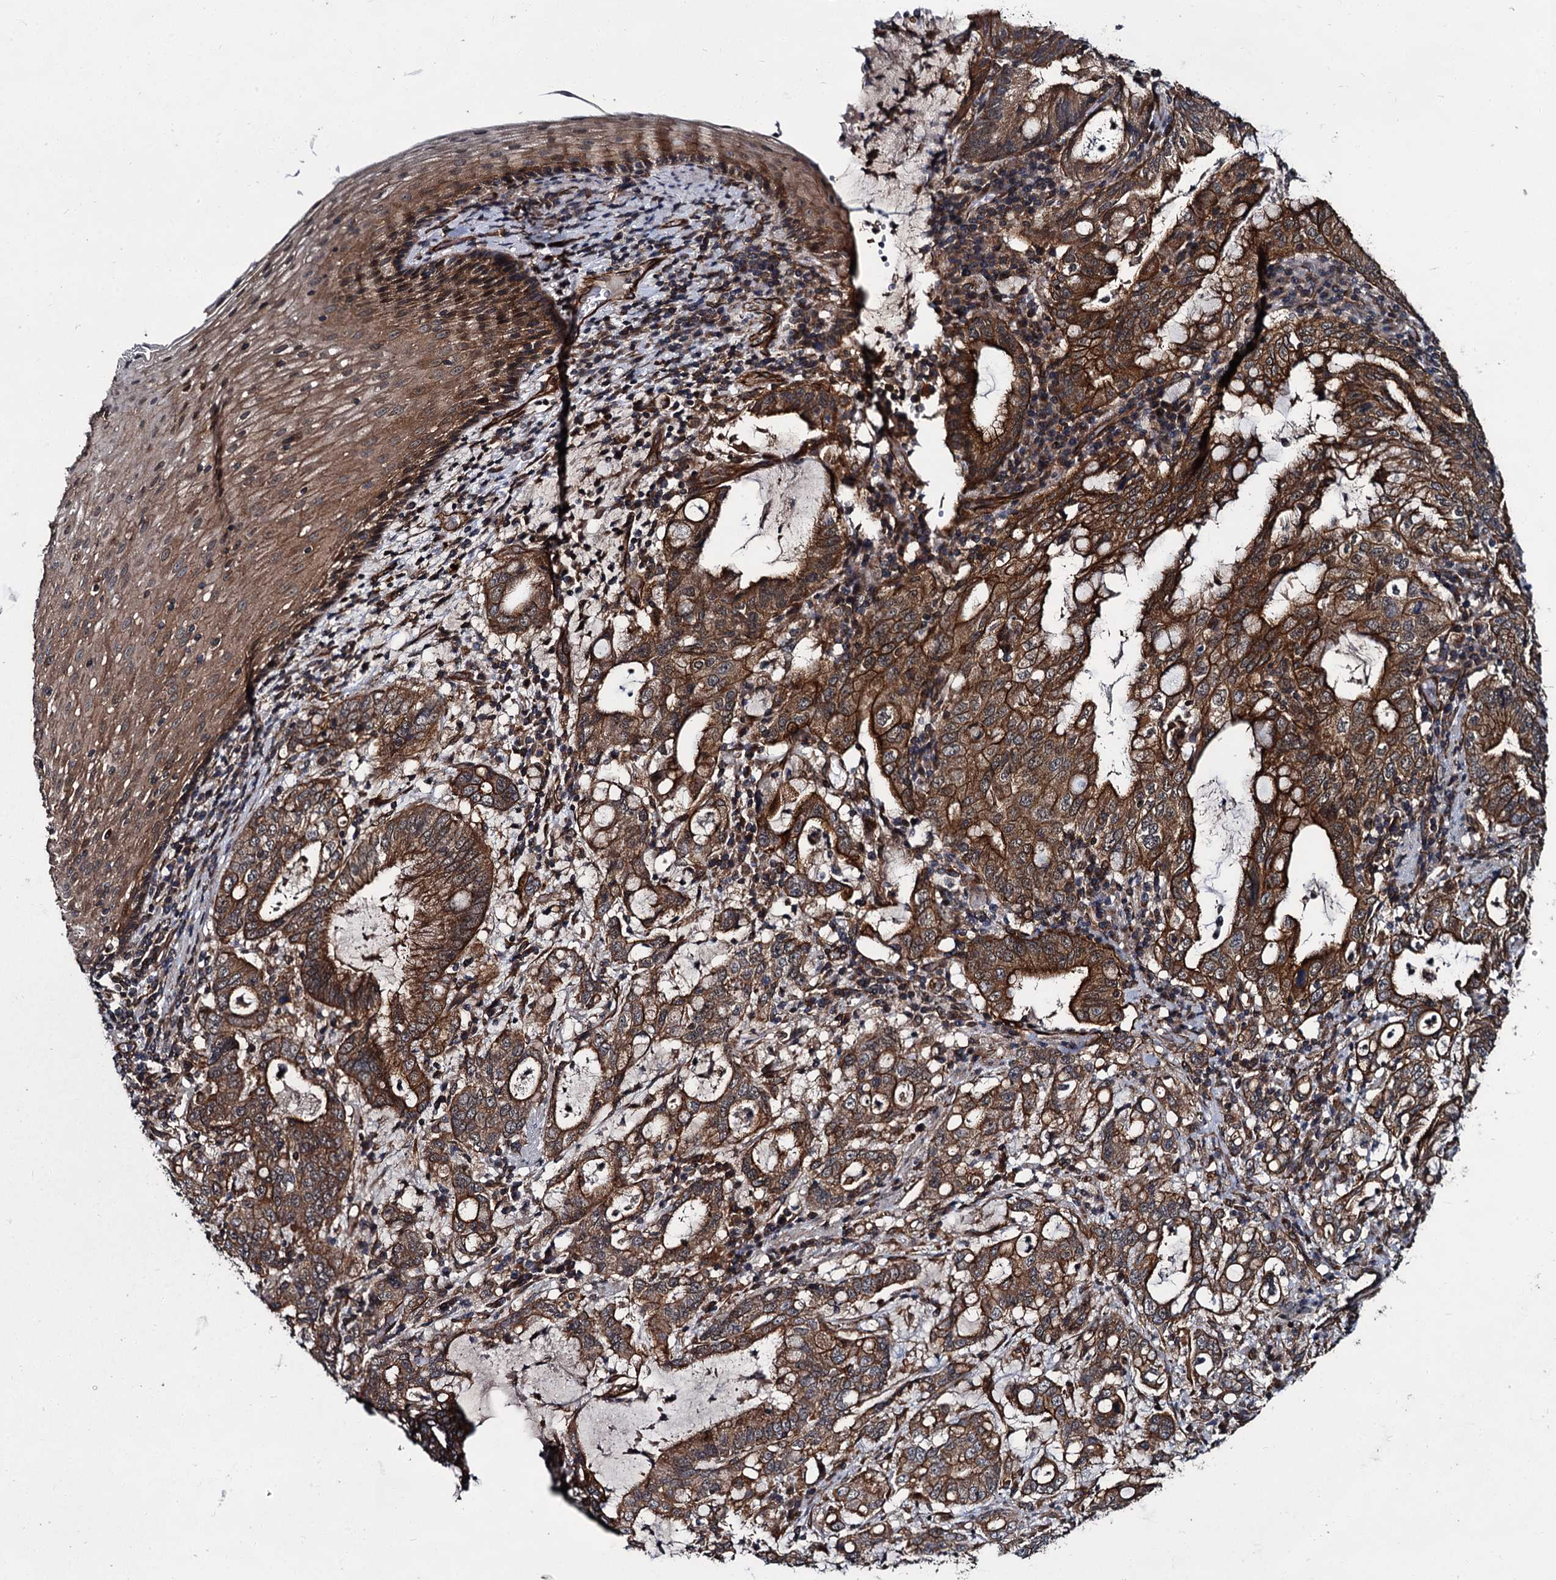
{"staining": {"intensity": "strong", "quantity": ">75%", "location": "cytoplasmic/membranous"}, "tissue": "stomach cancer", "cell_type": "Tumor cells", "image_type": "cancer", "snomed": [{"axis": "morphology", "description": "Normal tissue, NOS"}, {"axis": "morphology", "description": "Adenocarcinoma, NOS"}, {"axis": "topography", "description": "Esophagus"}, {"axis": "topography", "description": "Stomach, upper"}, {"axis": "topography", "description": "Peripheral nerve tissue"}], "caption": "DAB immunohistochemical staining of stomach cancer shows strong cytoplasmic/membranous protein expression in approximately >75% of tumor cells.", "gene": "ZFYVE19", "patient": {"sex": "male", "age": 62}}